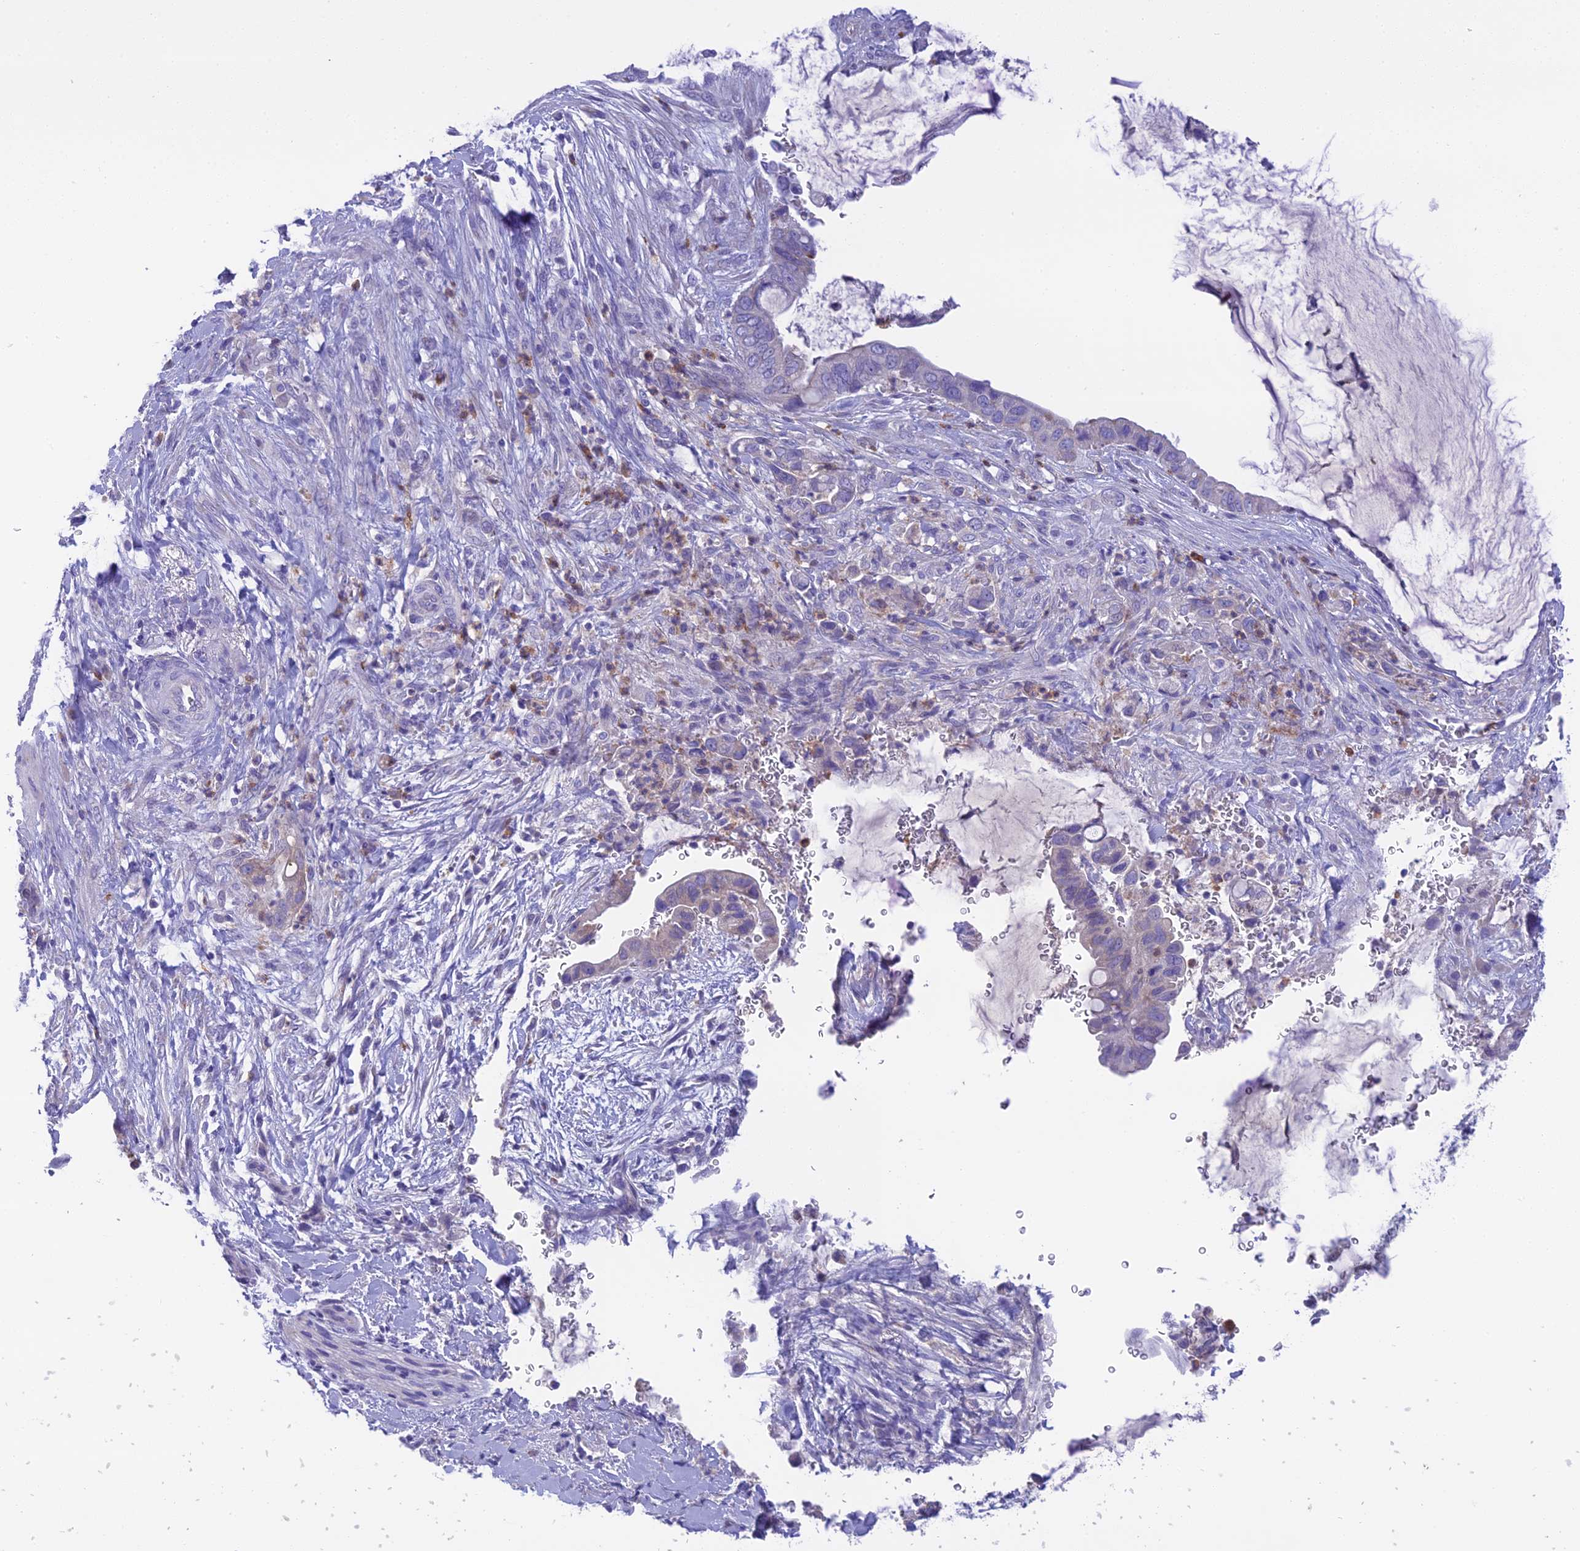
{"staining": {"intensity": "negative", "quantity": "none", "location": "none"}, "tissue": "pancreatic cancer", "cell_type": "Tumor cells", "image_type": "cancer", "snomed": [{"axis": "morphology", "description": "Adenocarcinoma, NOS"}, {"axis": "topography", "description": "Pancreas"}], "caption": "Immunohistochemistry of human pancreatic cancer (adenocarcinoma) displays no expression in tumor cells.", "gene": "KIAA0408", "patient": {"sex": "male", "age": 75}}